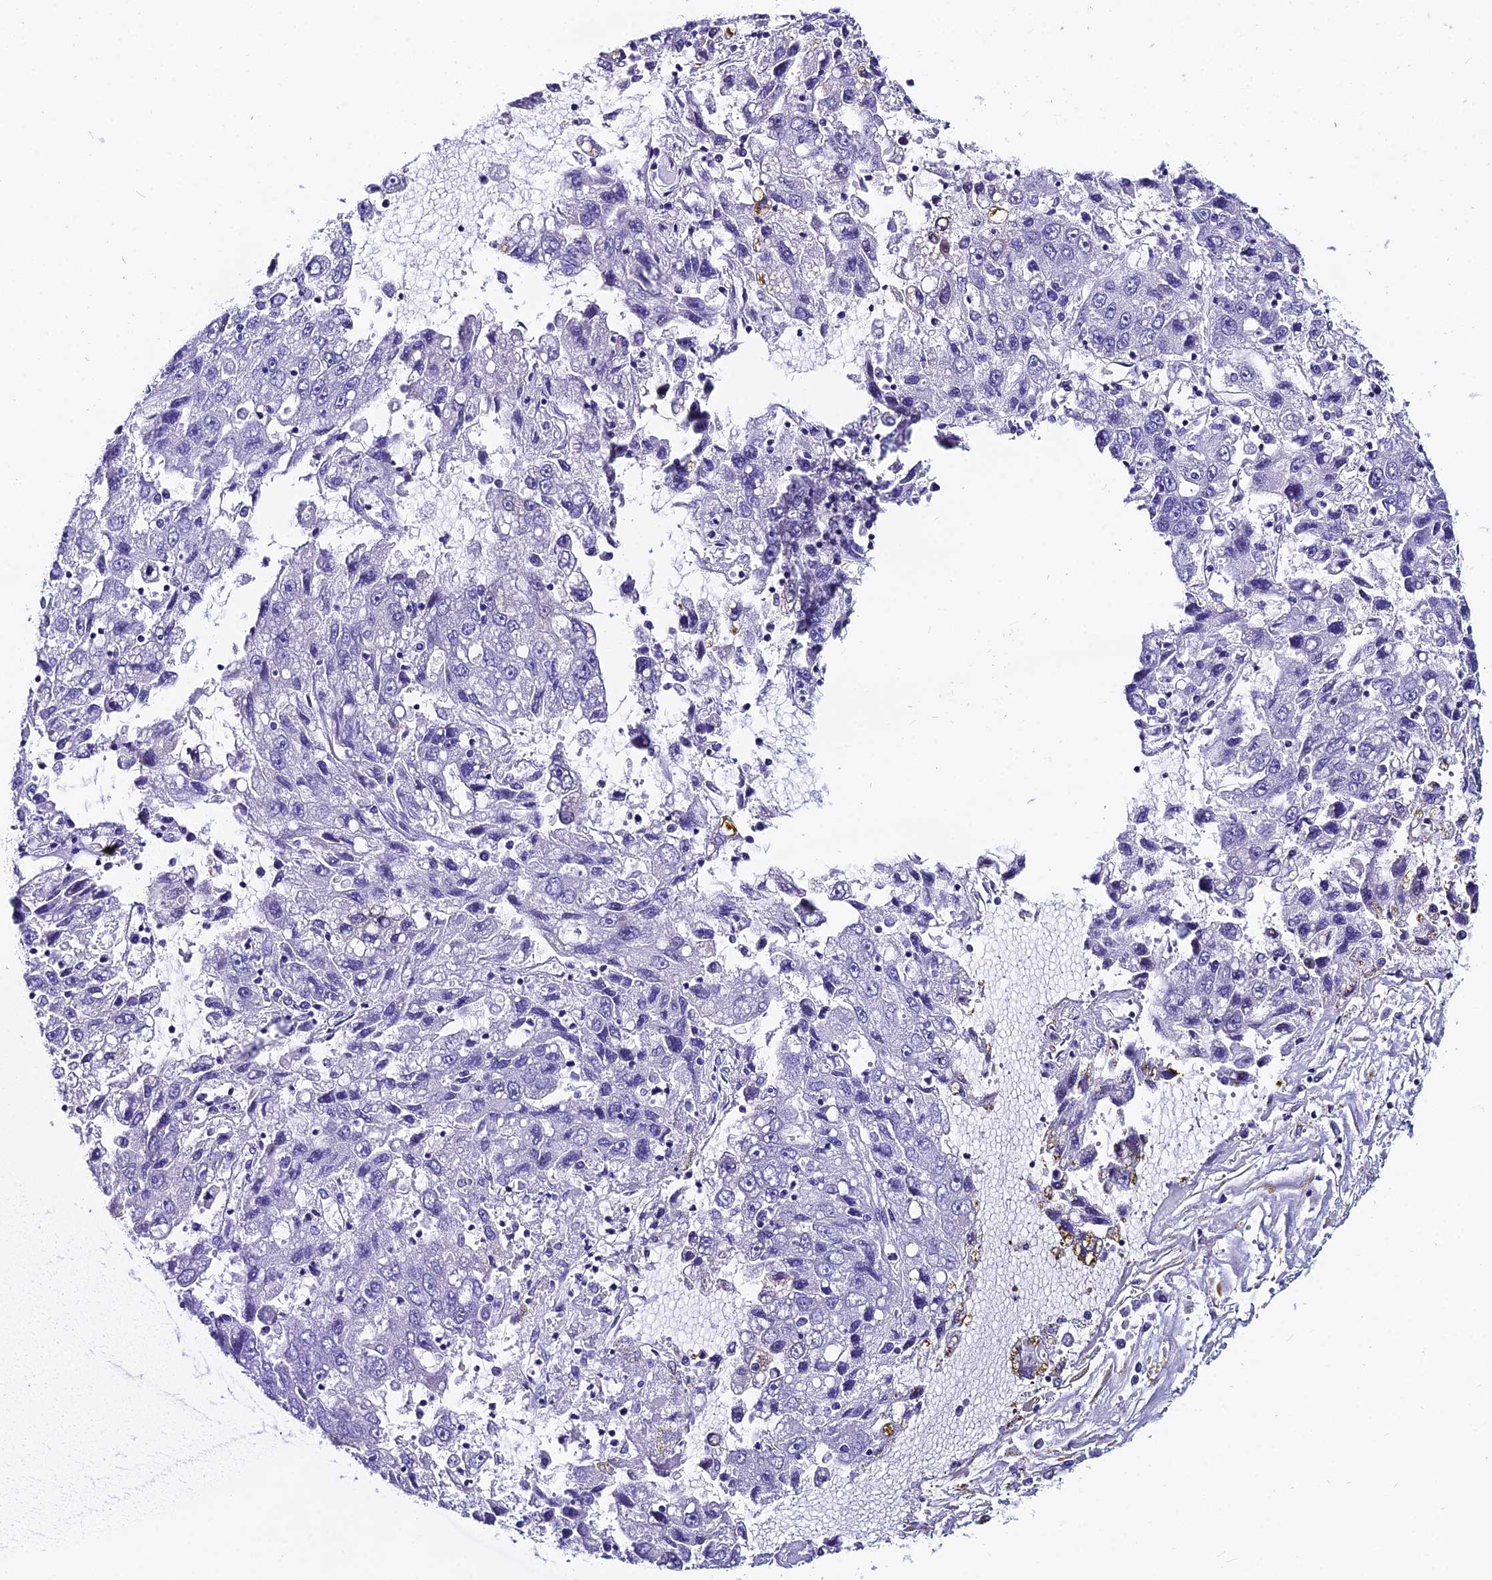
{"staining": {"intensity": "negative", "quantity": "none", "location": "none"}, "tissue": "liver cancer", "cell_type": "Tumor cells", "image_type": "cancer", "snomed": [{"axis": "morphology", "description": "Carcinoma, Hepatocellular, NOS"}, {"axis": "topography", "description": "Liver"}], "caption": "IHC photomicrograph of hepatocellular carcinoma (liver) stained for a protein (brown), which reveals no positivity in tumor cells.", "gene": "LGALS7", "patient": {"sex": "male", "age": 49}}